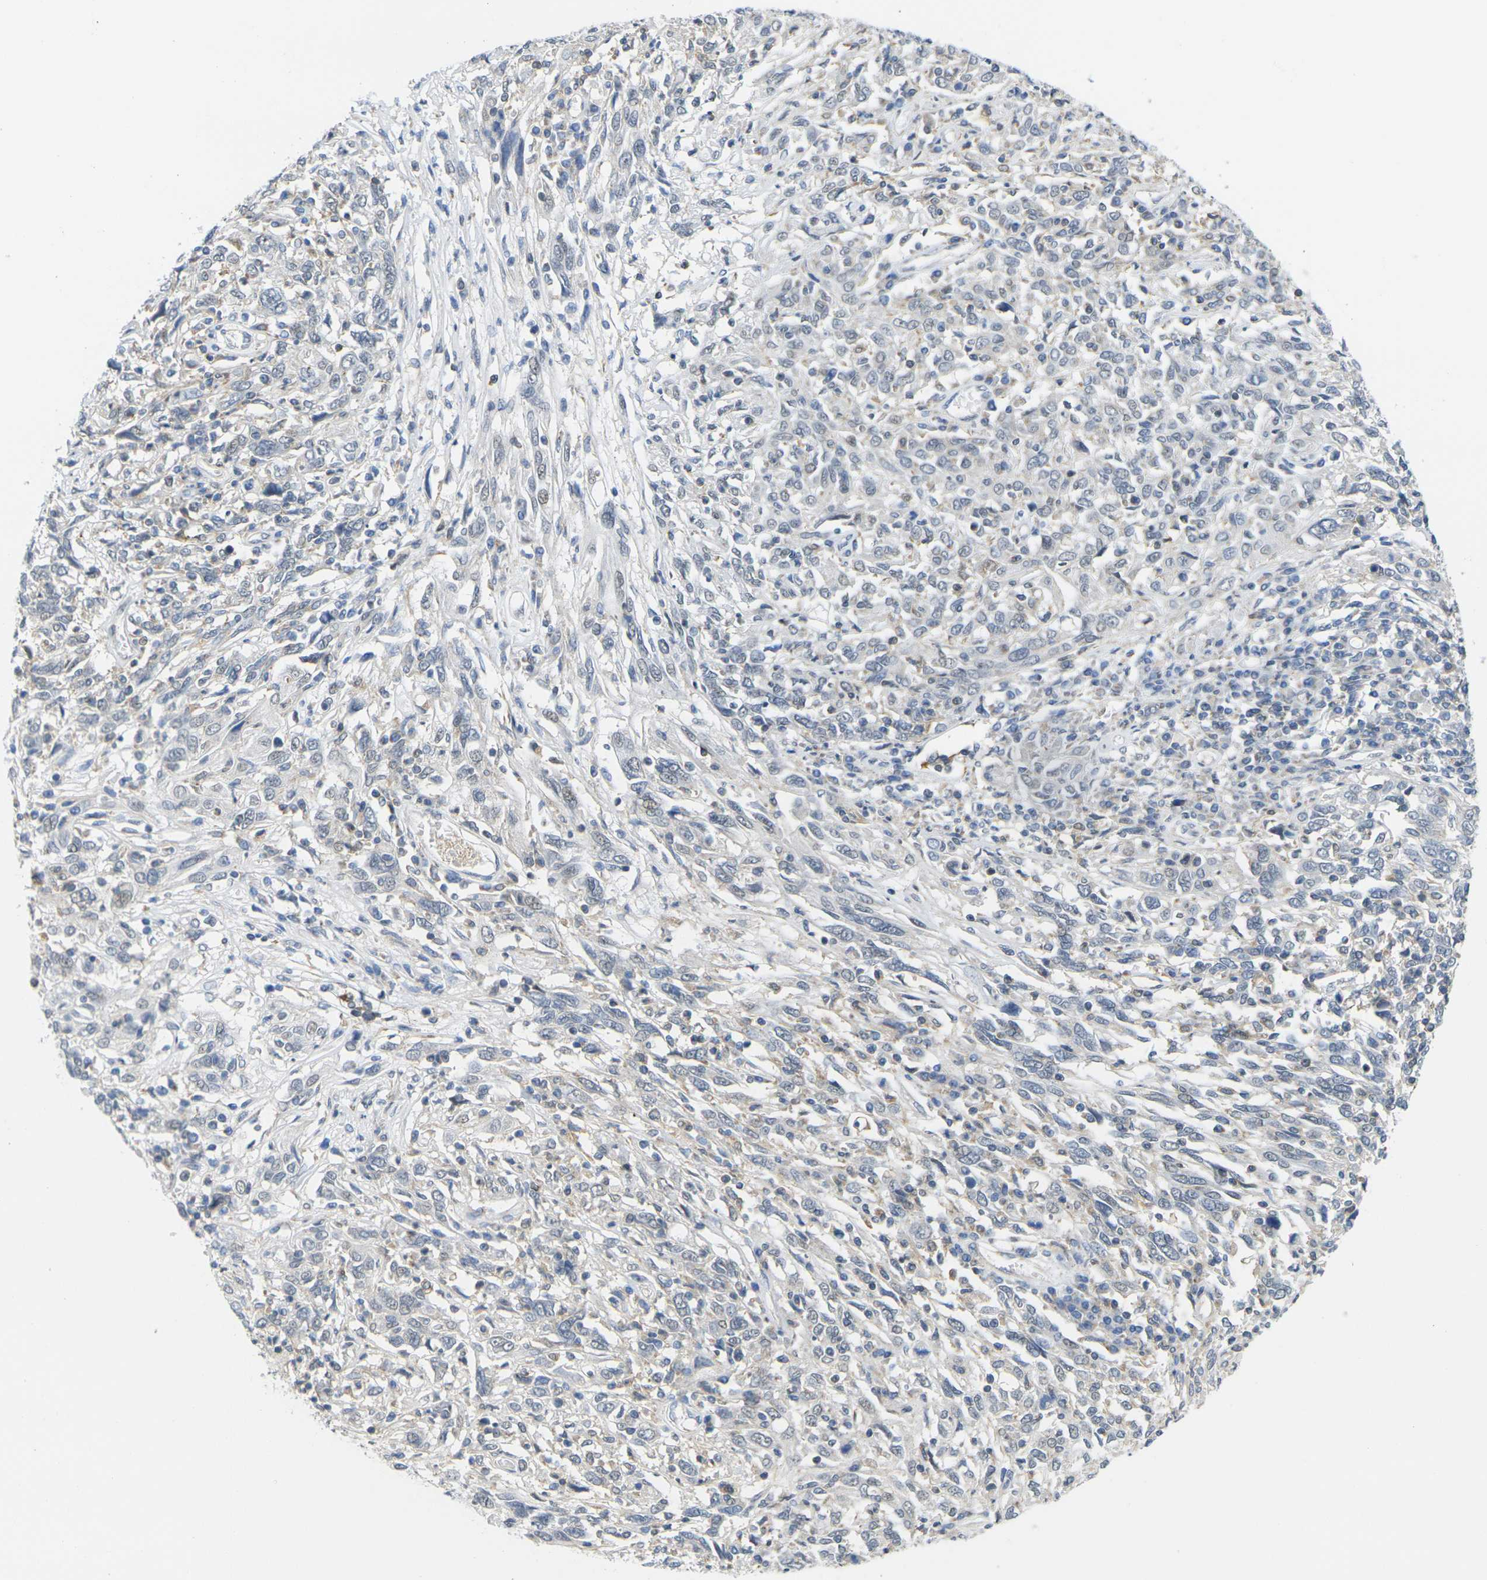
{"staining": {"intensity": "negative", "quantity": "none", "location": "none"}, "tissue": "cervical cancer", "cell_type": "Tumor cells", "image_type": "cancer", "snomed": [{"axis": "morphology", "description": "Squamous cell carcinoma, NOS"}, {"axis": "topography", "description": "Cervix"}], "caption": "Micrograph shows no significant protein staining in tumor cells of cervical cancer.", "gene": "OTOF", "patient": {"sex": "female", "age": 46}}